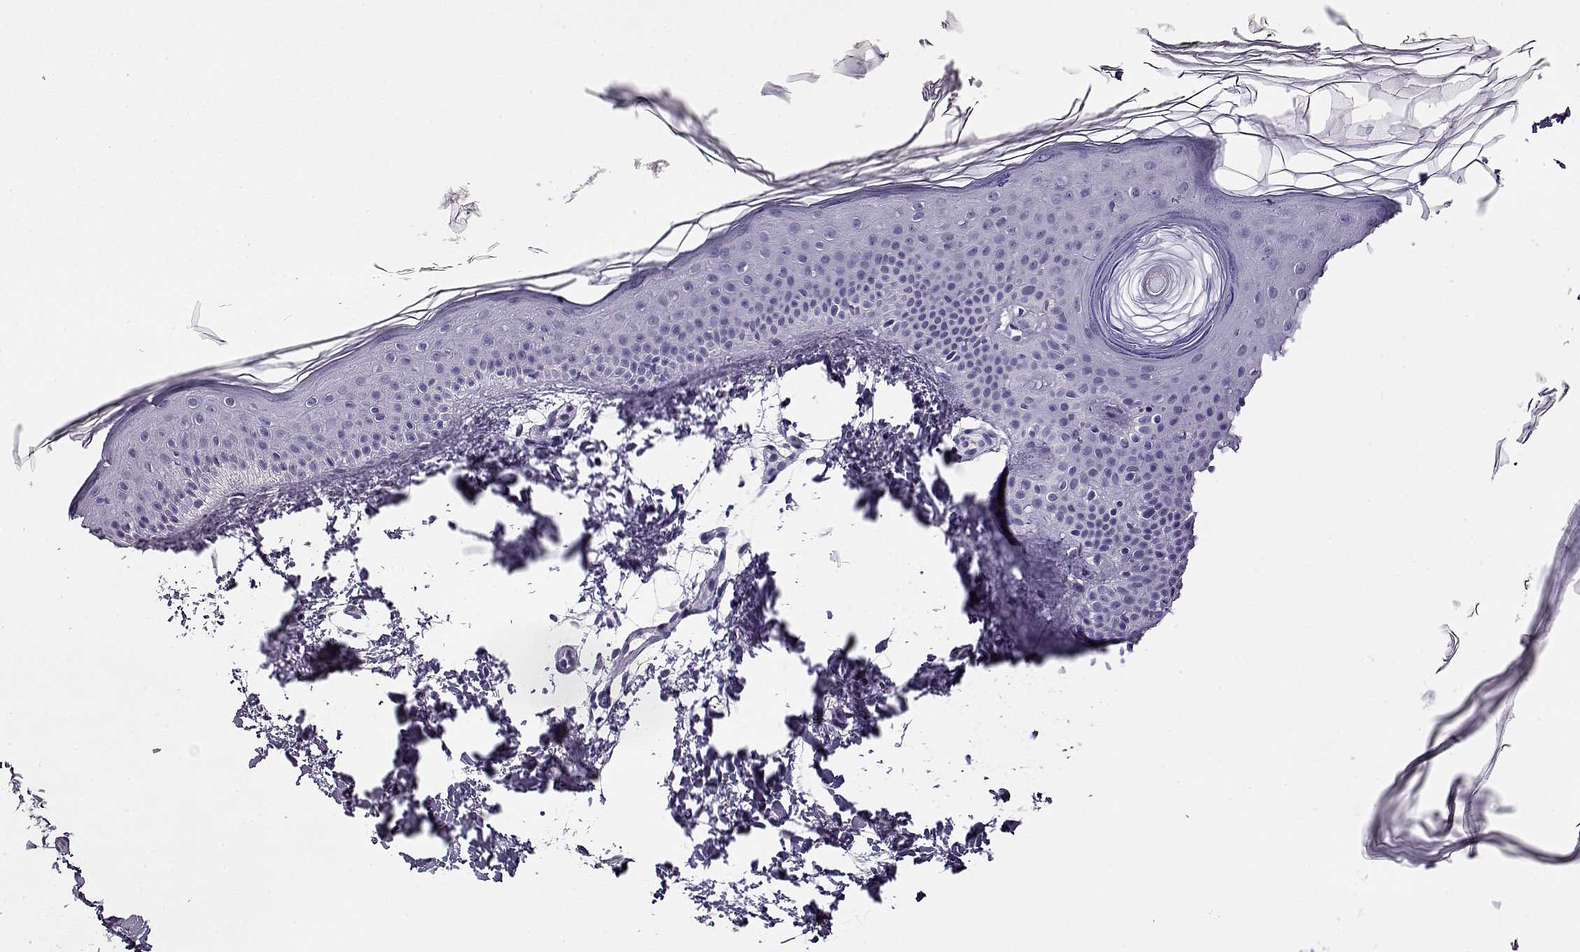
{"staining": {"intensity": "negative", "quantity": "none", "location": "none"}, "tissue": "skin", "cell_type": "Fibroblasts", "image_type": "normal", "snomed": [{"axis": "morphology", "description": "Normal tissue, NOS"}, {"axis": "topography", "description": "Skin"}], "caption": "IHC photomicrograph of unremarkable skin stained for a protein (brown), which displays no positivity in fibroblasts.", "gene": "CCR8", "patient": {"sex": "female", "age": 62}}